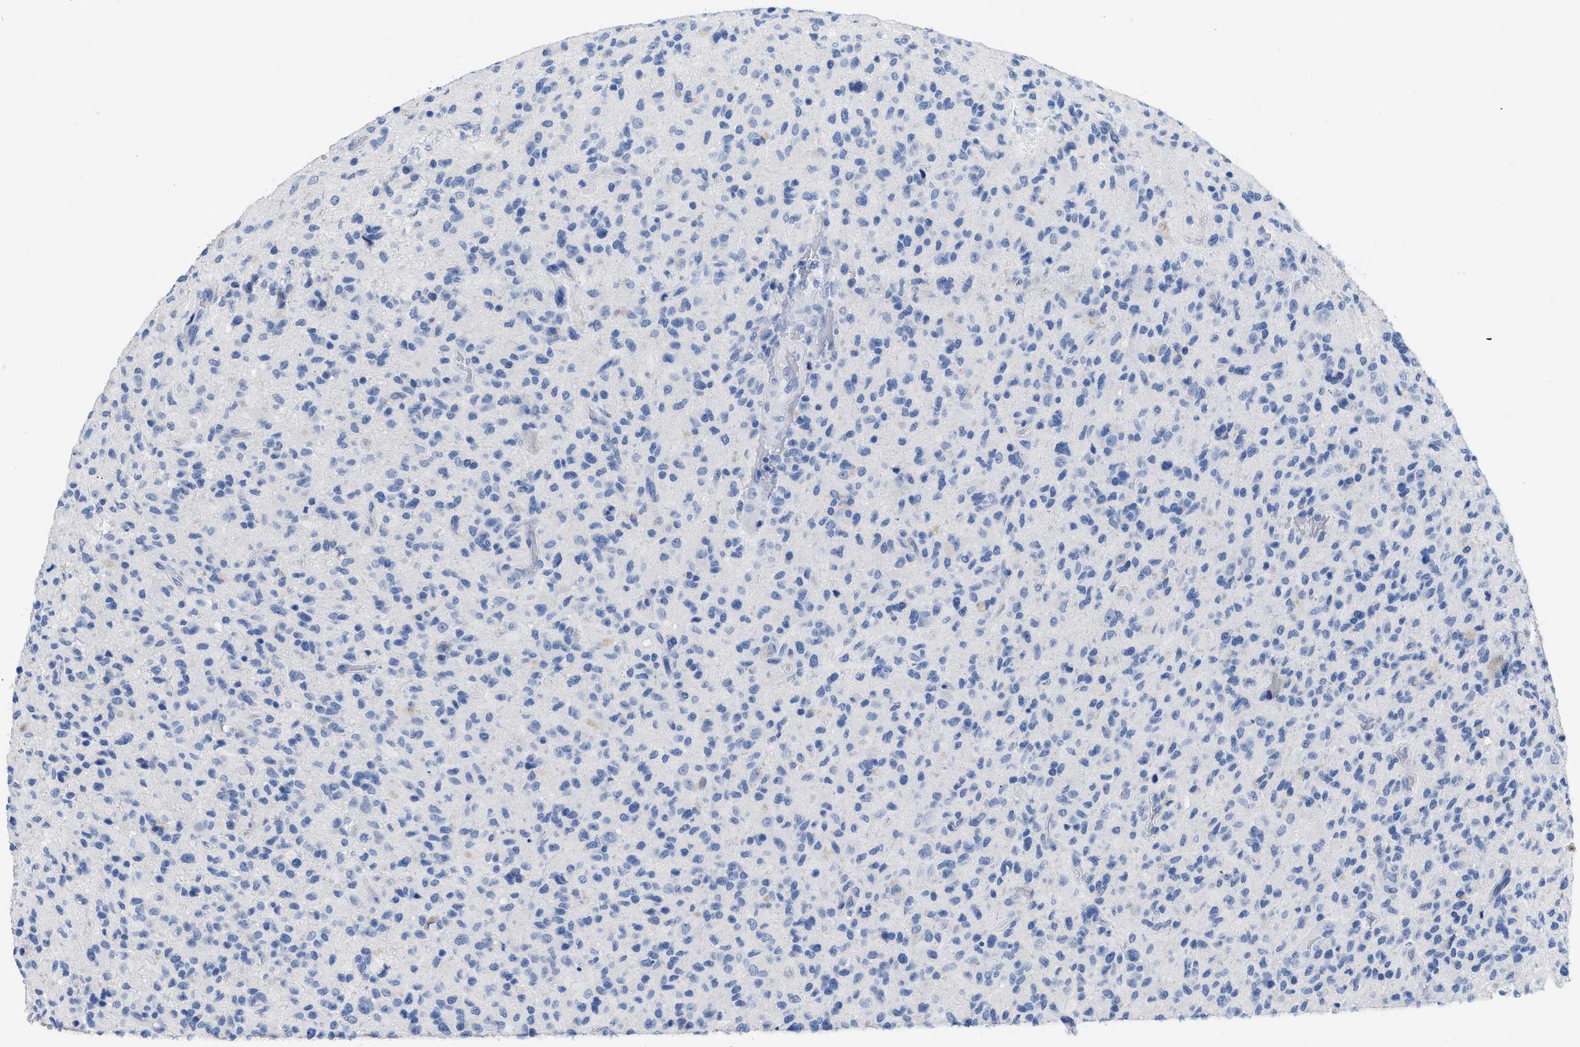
{"staining": {"intensity": "negative", "quantity": "none", "location": "none"}, "tissue": "glioma", "cell_type": "Tumor cells", "image_type": "cancer", "snomed": [{"axis": "morphology", "description": "Glioma, malignant, High grade"}, {"axis": "topography", "description": "Brain"}], "caption": "The micrograph demonstrates no staining of tumor cells in glioma.", "gene": "CR1", "patient": {"sex": "male", "age": 71}}